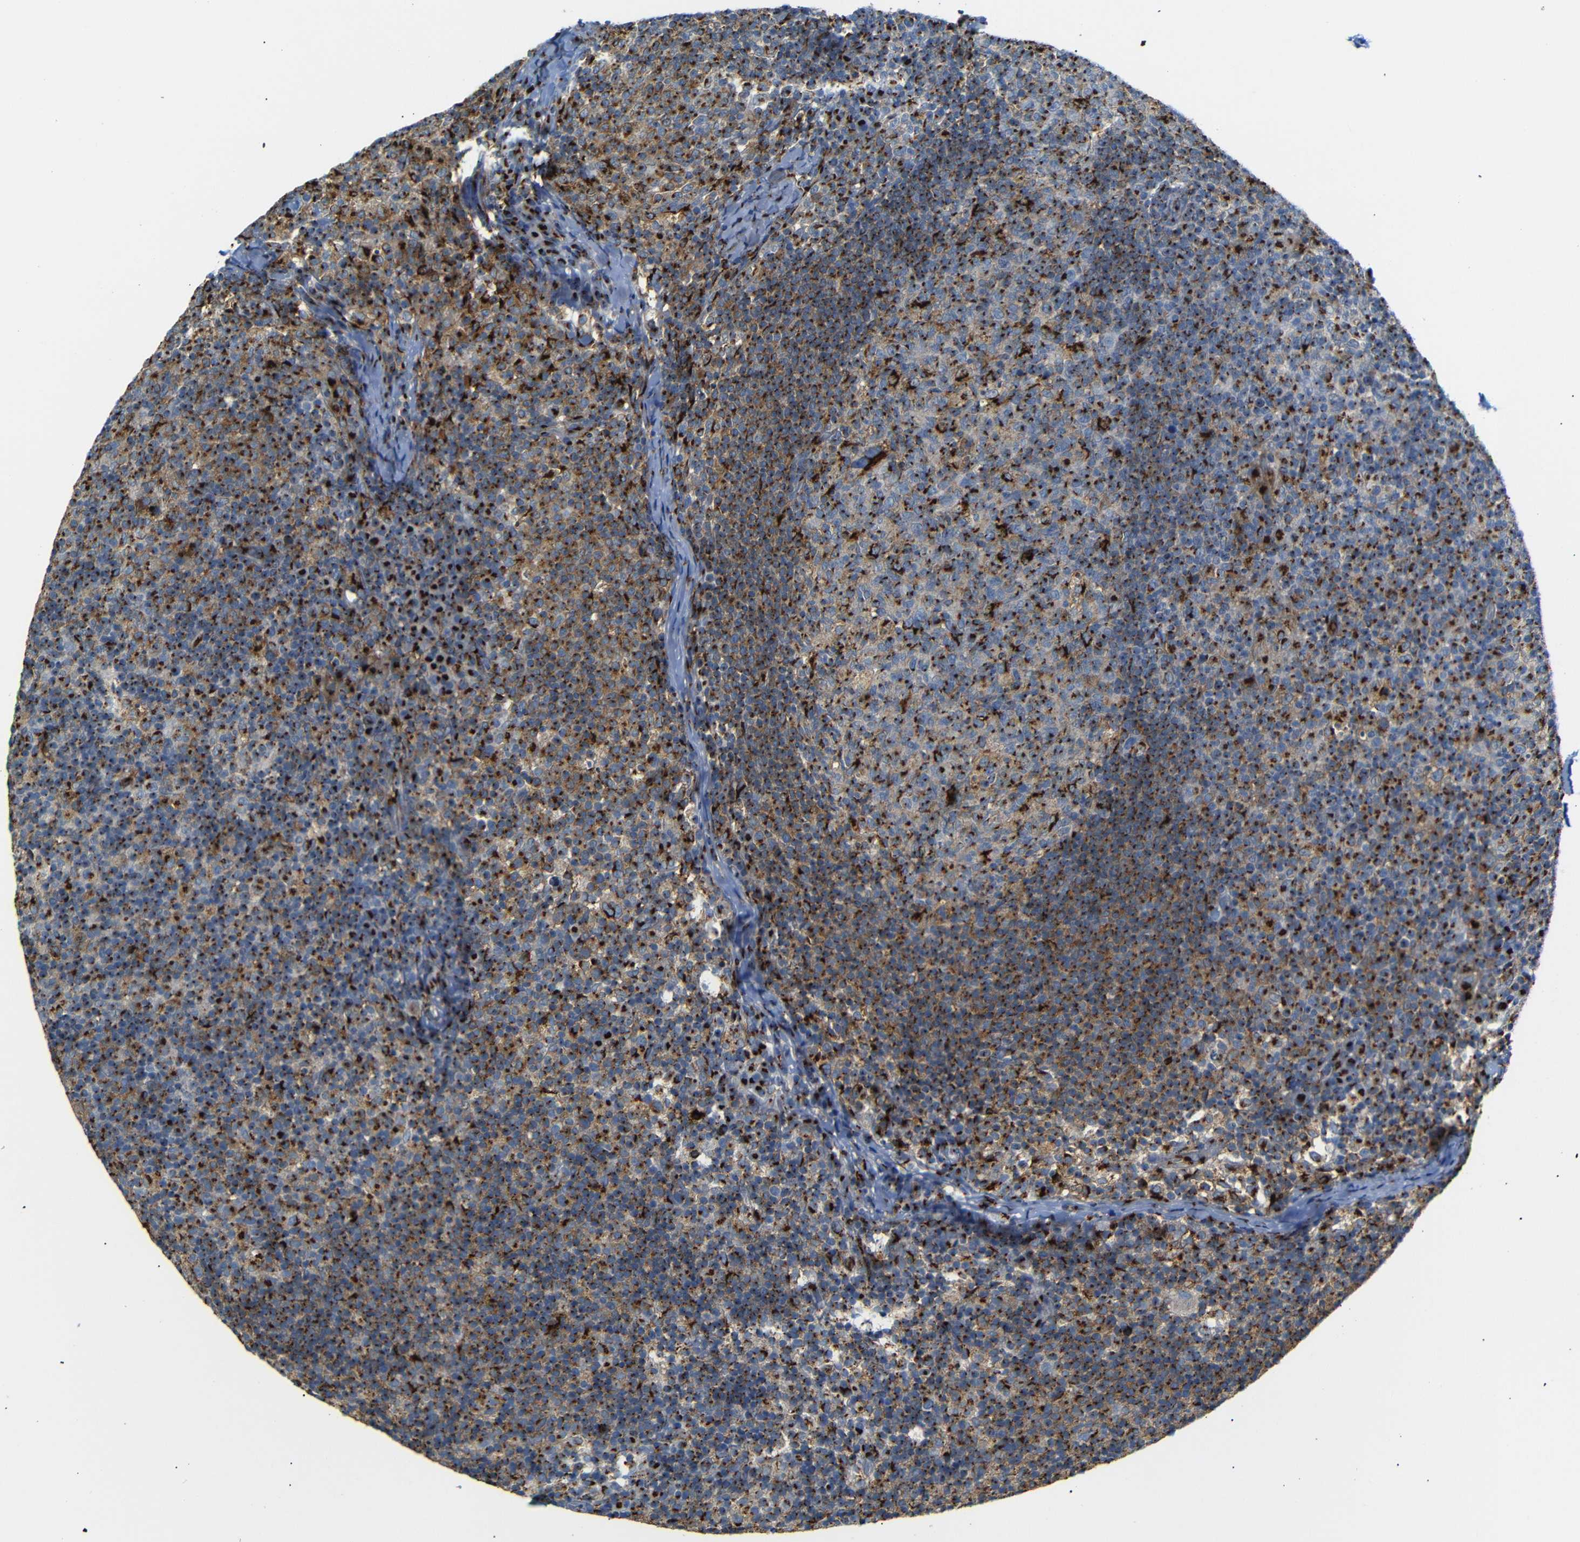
{"staining": {"intensity": "strong", "quantity": ">75%", "location": "cytoplasmic/membranous"}, "tissue": "lymph node", "cell_type": "Germinal center cells", "image_type": "normal", "snomed": [{"axis": "morphology", "description": "Normal tissue, NOS"}, {"axis": "morphology", "description": "Inflammation, NOS"}, {"axis": "topography", "description": "Lymph node"}], "caption": "This image reveals immunohistochemistry (IHC) staining of normal human lymph node, with high strong cytoplasmic/membranous expression in approximately >75% of germinal center cells.", "gene": "TGOLN2", "patient": {"sex": "male", "age": 55}}